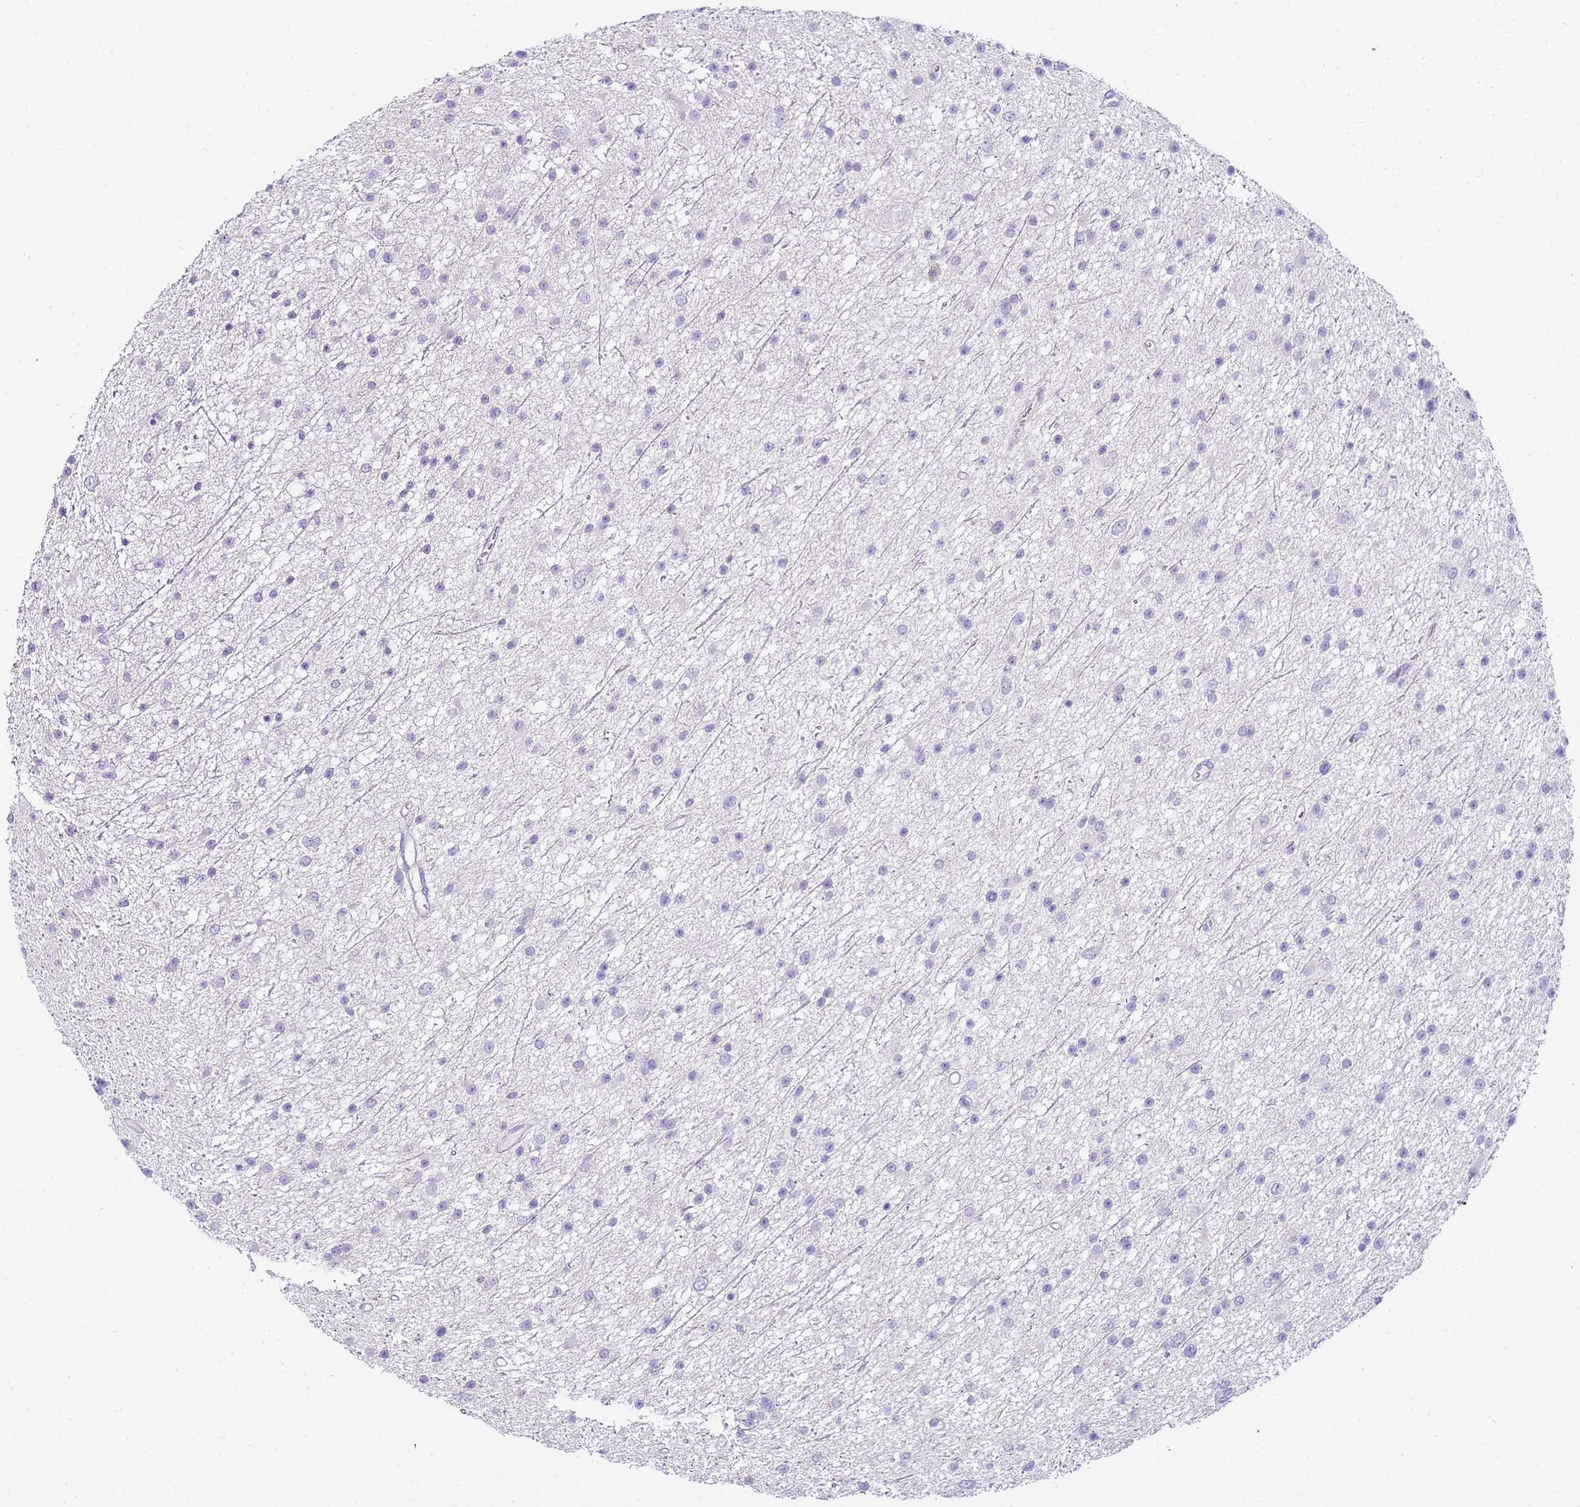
{"staining": {"intensity": "negative", "quantity": "none", "location": "none"}, "tissue": "glioma", "cell_type": "Tumor cells", "image_type": "cancer", "snomed": [{"axis": "morphology", "description": "Glioma, malignant, Low grade"}, {"axis": "topography", "description": "Cerebral cortex"}], "caption": "Image shows no protein staining in tumor cells of malignant glioma (low-grade) tissue.", "gene": "DPP4", "patient": {"sex": "female", "age": 39}}